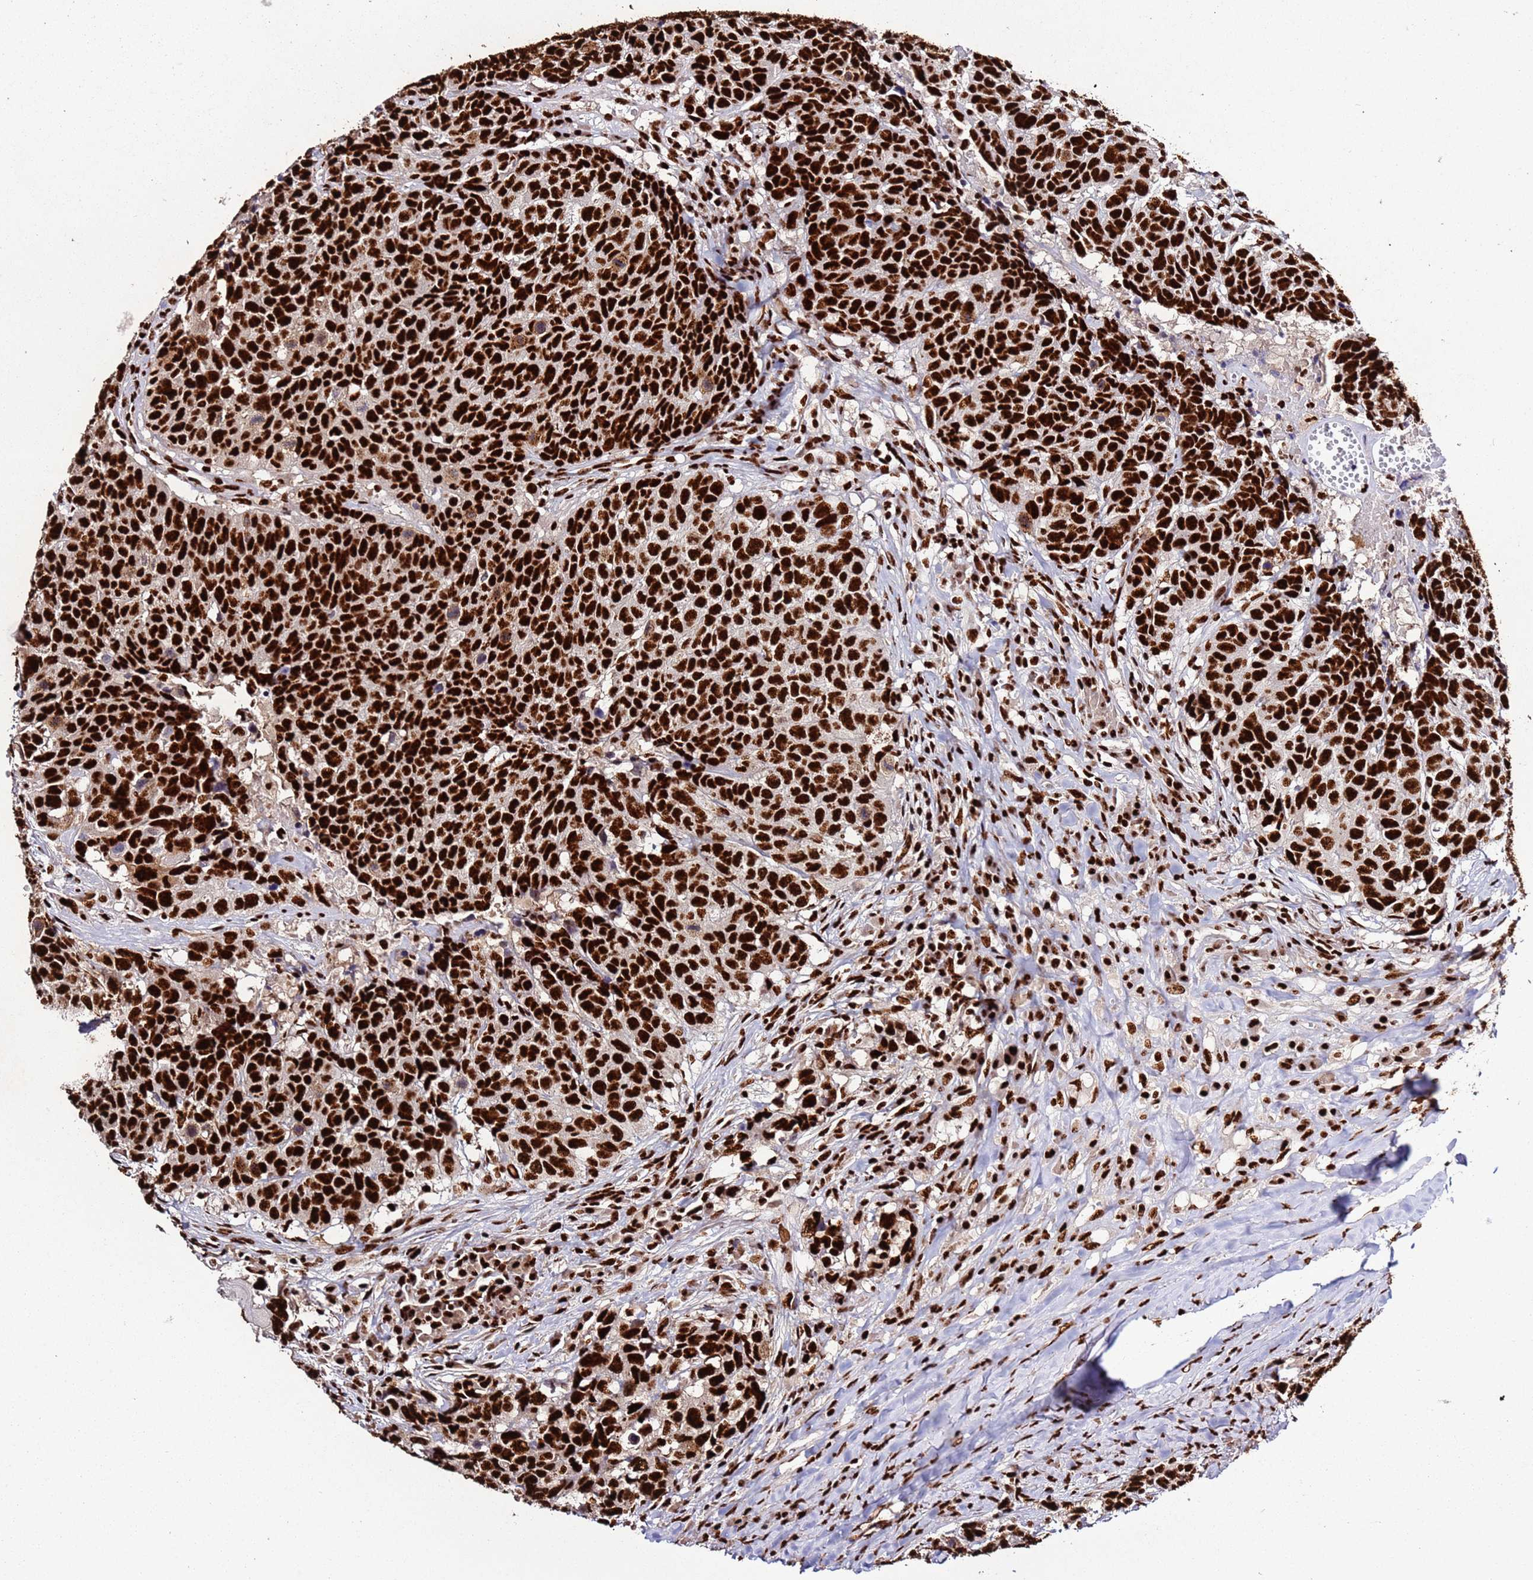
{"staining": {"intensity": "strong", "quantity": ">75%", "location": "nuclear"}, "tissue": "head and neck cancer", "cell_type": "Tumor cells", "image_type": "cancer", "snomed": [{"axis": "morphology", "description": "Normal tissue, NOS"}, {"axis": "morphology", "description": "Squamous cell carcinoma, NOS"}, {"axis": "topography", "description": "Skeletal muscle"}, {"axis": "topography", "description": "Vascular tissue"}, {"axis": "topography", "description": "Peripheral nerve tissue"}, {"axis": "topography", "description": "Head-Neck"}], "caption": "Immunohistochemical staining of human squamous cell carcinoma (head and neck) reveals strong nuclear protein positivity in approximately >75% of tumor cells. Nuclei are stained in blue.", "gene": "C6orf226", "patient": {"sex": "male", "age": 66}}